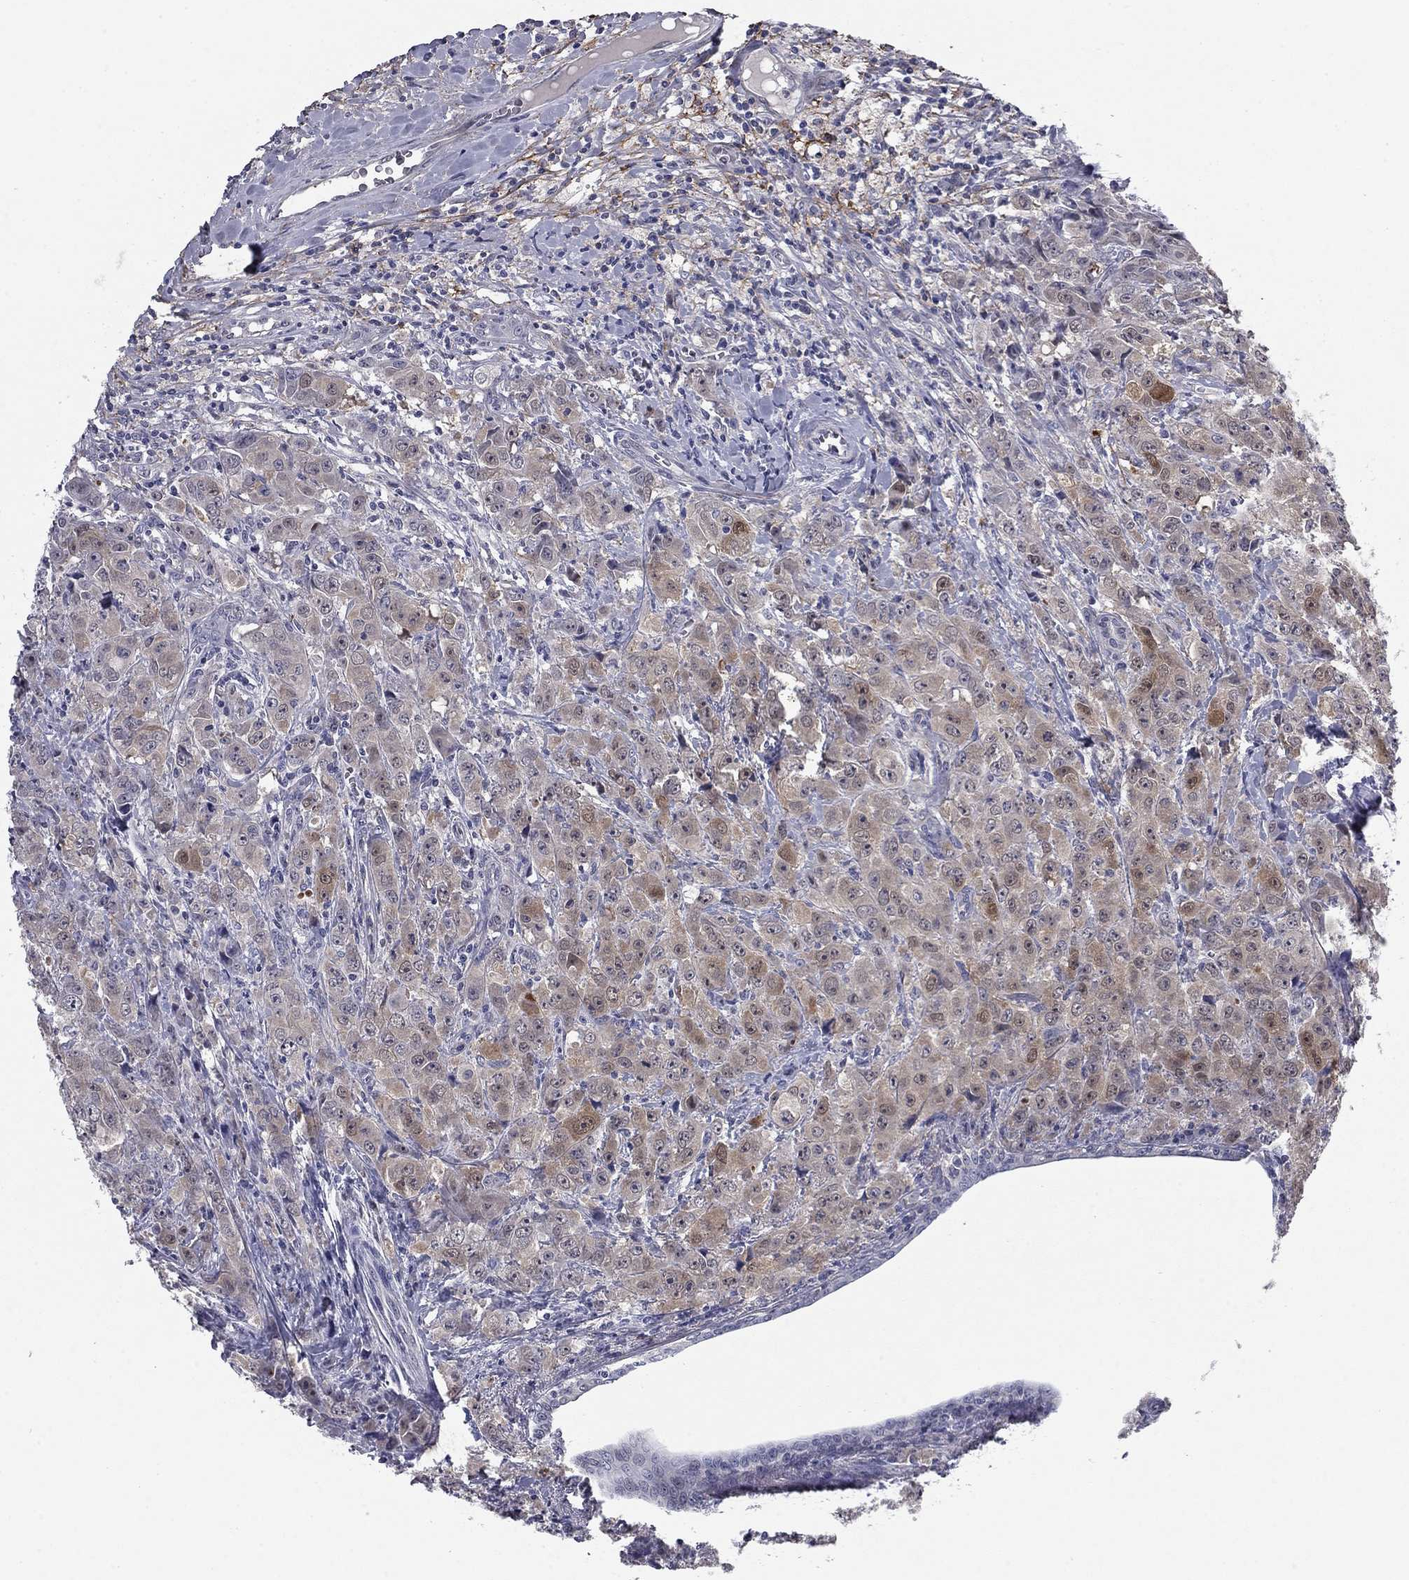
{"staining": {"intensity": "moderate", "quantity": "<25%", "location": "cytoplasmic/membranous"}, "tissue": "breast cancer", "cell_type": "Tumor cells", "image_type": "cancer", "snomed": [{"axis": "morphology", "description": "Duct carcinoma"}, {"axis": "topography", "description": "Breast"}], "caption": "Breast cancer tissue exhibits moderate cytoplasmic/membranous staining in approximately <25% of tumor cells, visualized by immunohistochemistry.", "gene": "REXO5", "patient": {"sex": "female", "age": 43}}